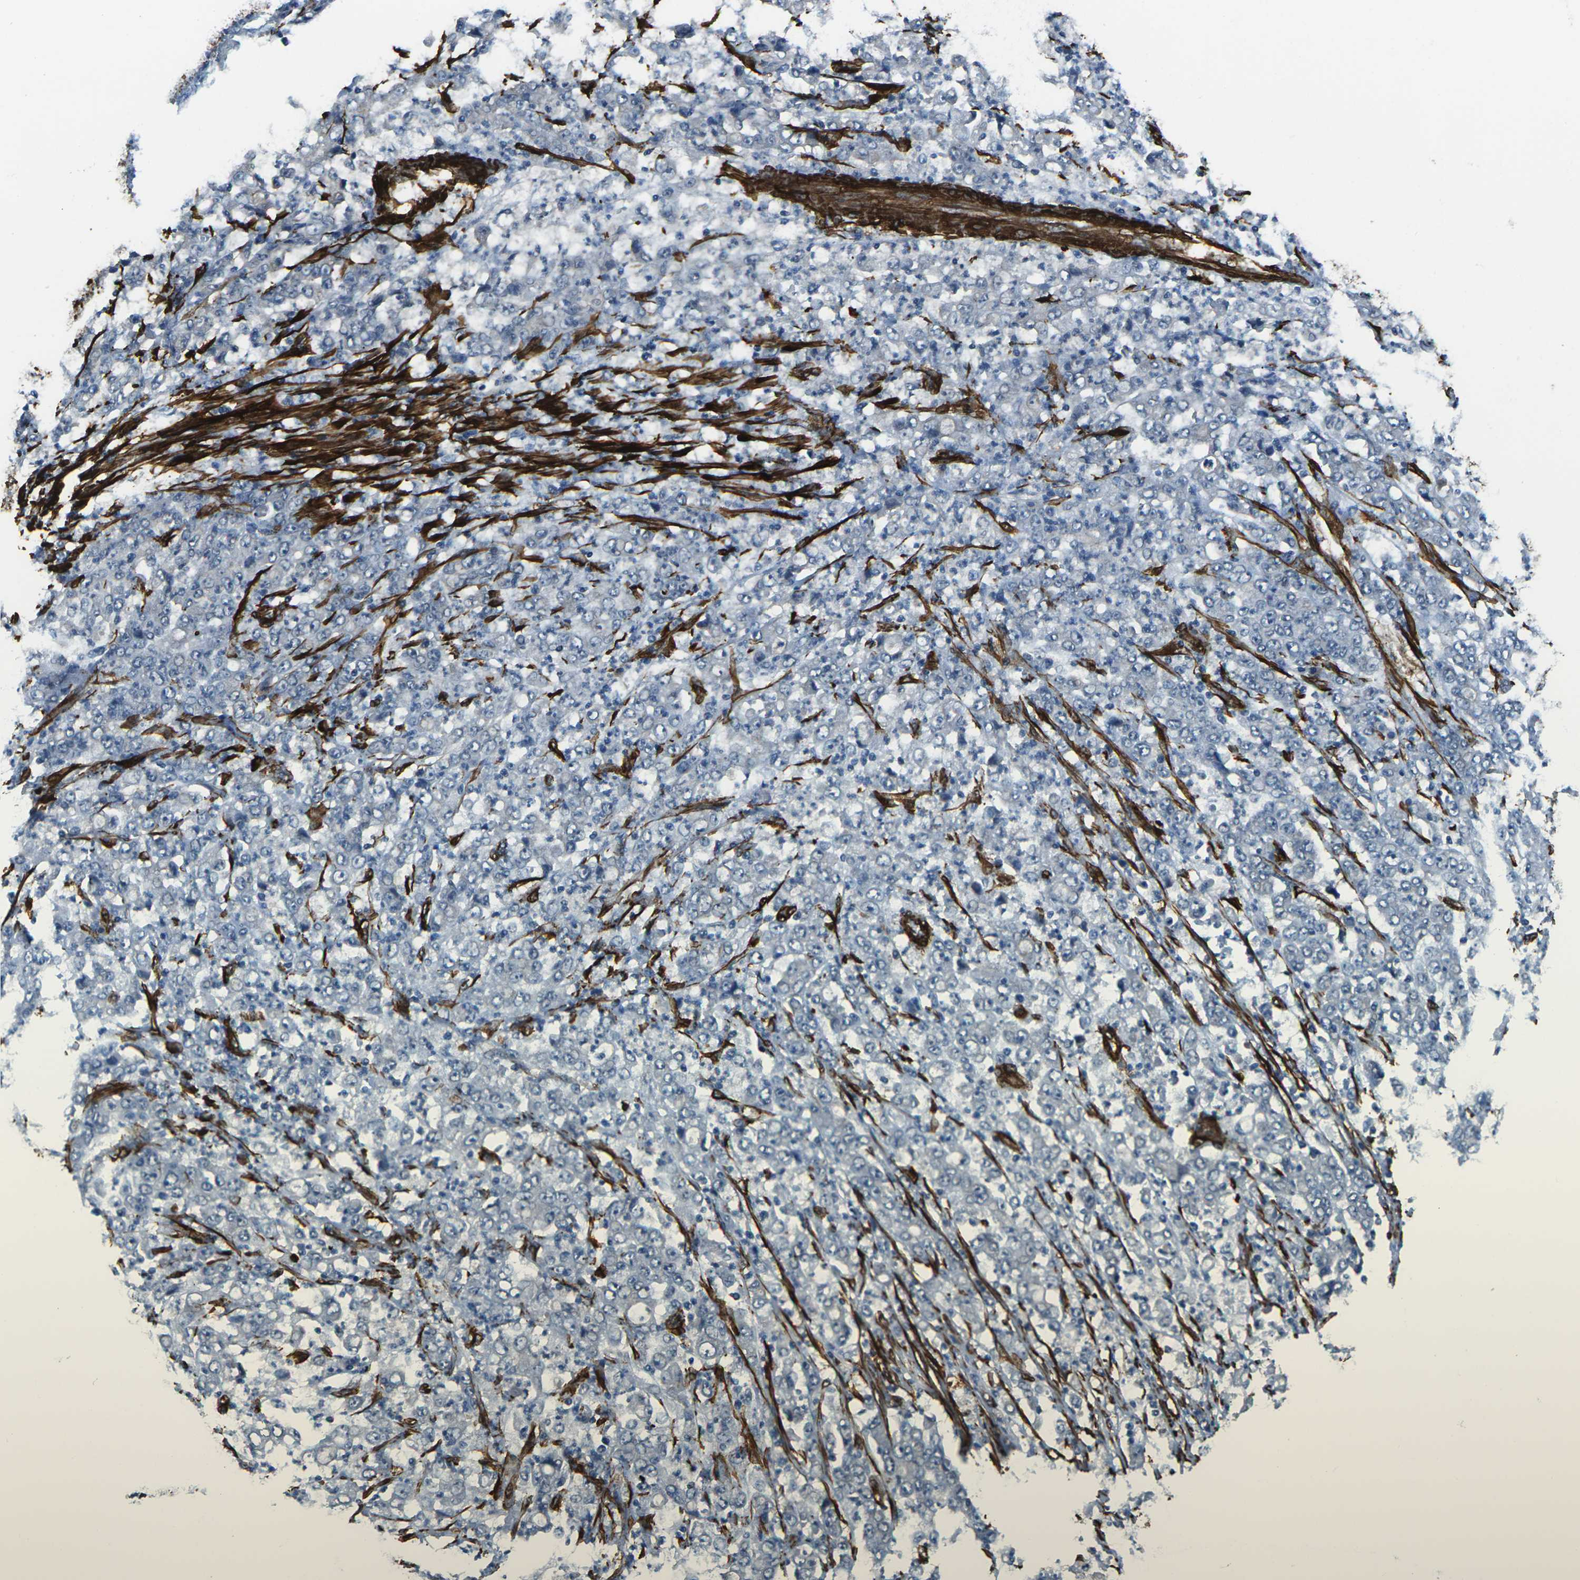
{"staining": {"intensity": "negative", "quantity": "none", "location": "none"}, "tissue": "stomach cancer", "cell_type": "Tumor cells", "image_type": "cancer", "snomed": [{"axis": "morphology", "description": "Adenocarcinoma, NOS"}, {"axis": "topography", "description": "Stomach, lower"}], "caption": "IHC image of human adenocarcinoma (stomach) stained for a protein (brown), which shows no staining in tumor cells.", "gene": "GRAMD1C", "patient": {"sex": "female", "age": 71}}